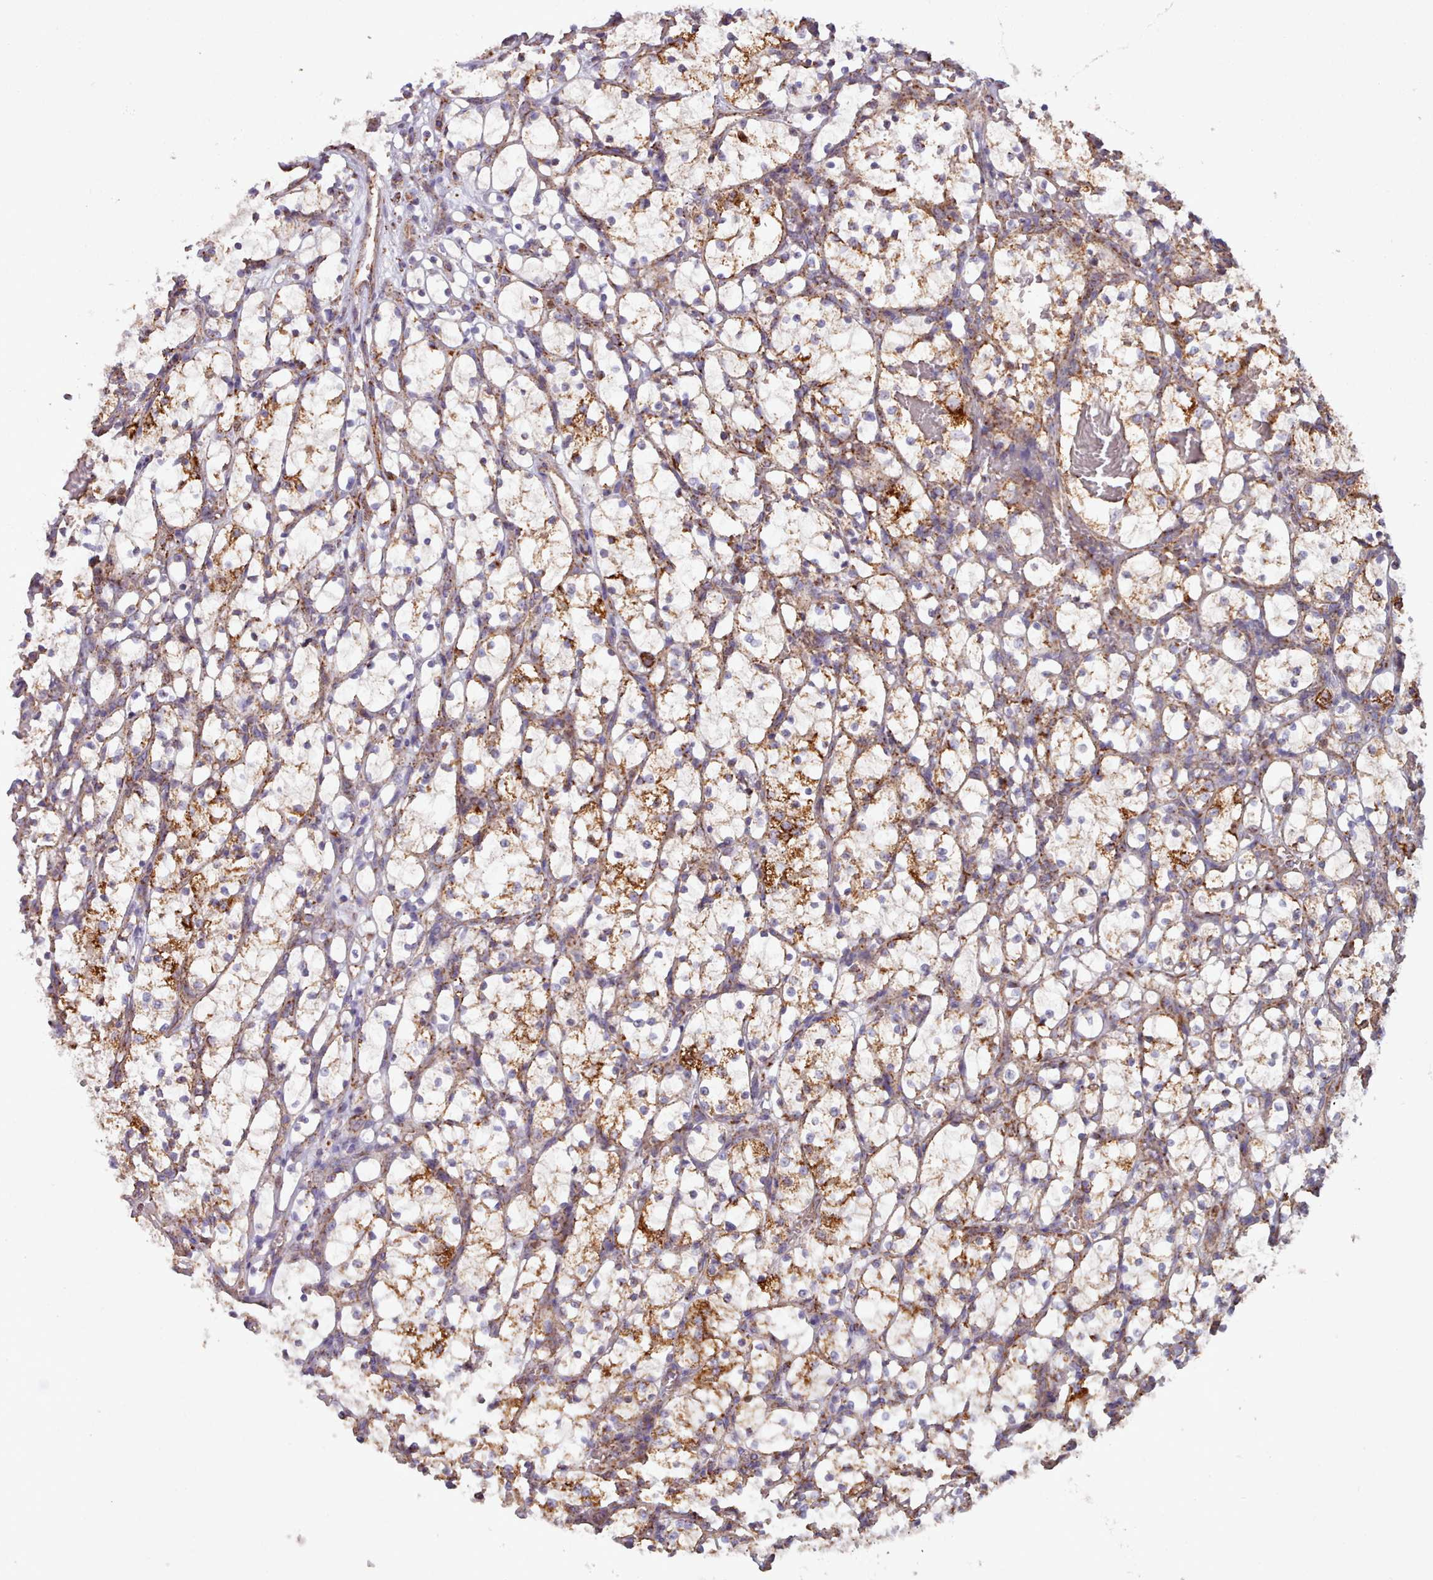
{"staining": {"intensity": "moderate", "quantity": "25%-75%", "location": "cytoplasmic/membranous"}, "tissue": "renal cancer", "cell_type": "Tumor cells", "image_type": "cancer", "snomed": [{"axis": "morphology", "description": "Adenocarcinoma, NOS"}, {"axis": "topography", "description": "Kidney"}], "caption": "Protein expression analysis of human renal adenocarcinoma reveals moderate cytoplasmic/membranous positivity in approximately 25%-75% of tumor cells.", "gene": "HSDL2", "patient": {"sex": "female", "age": 69}}